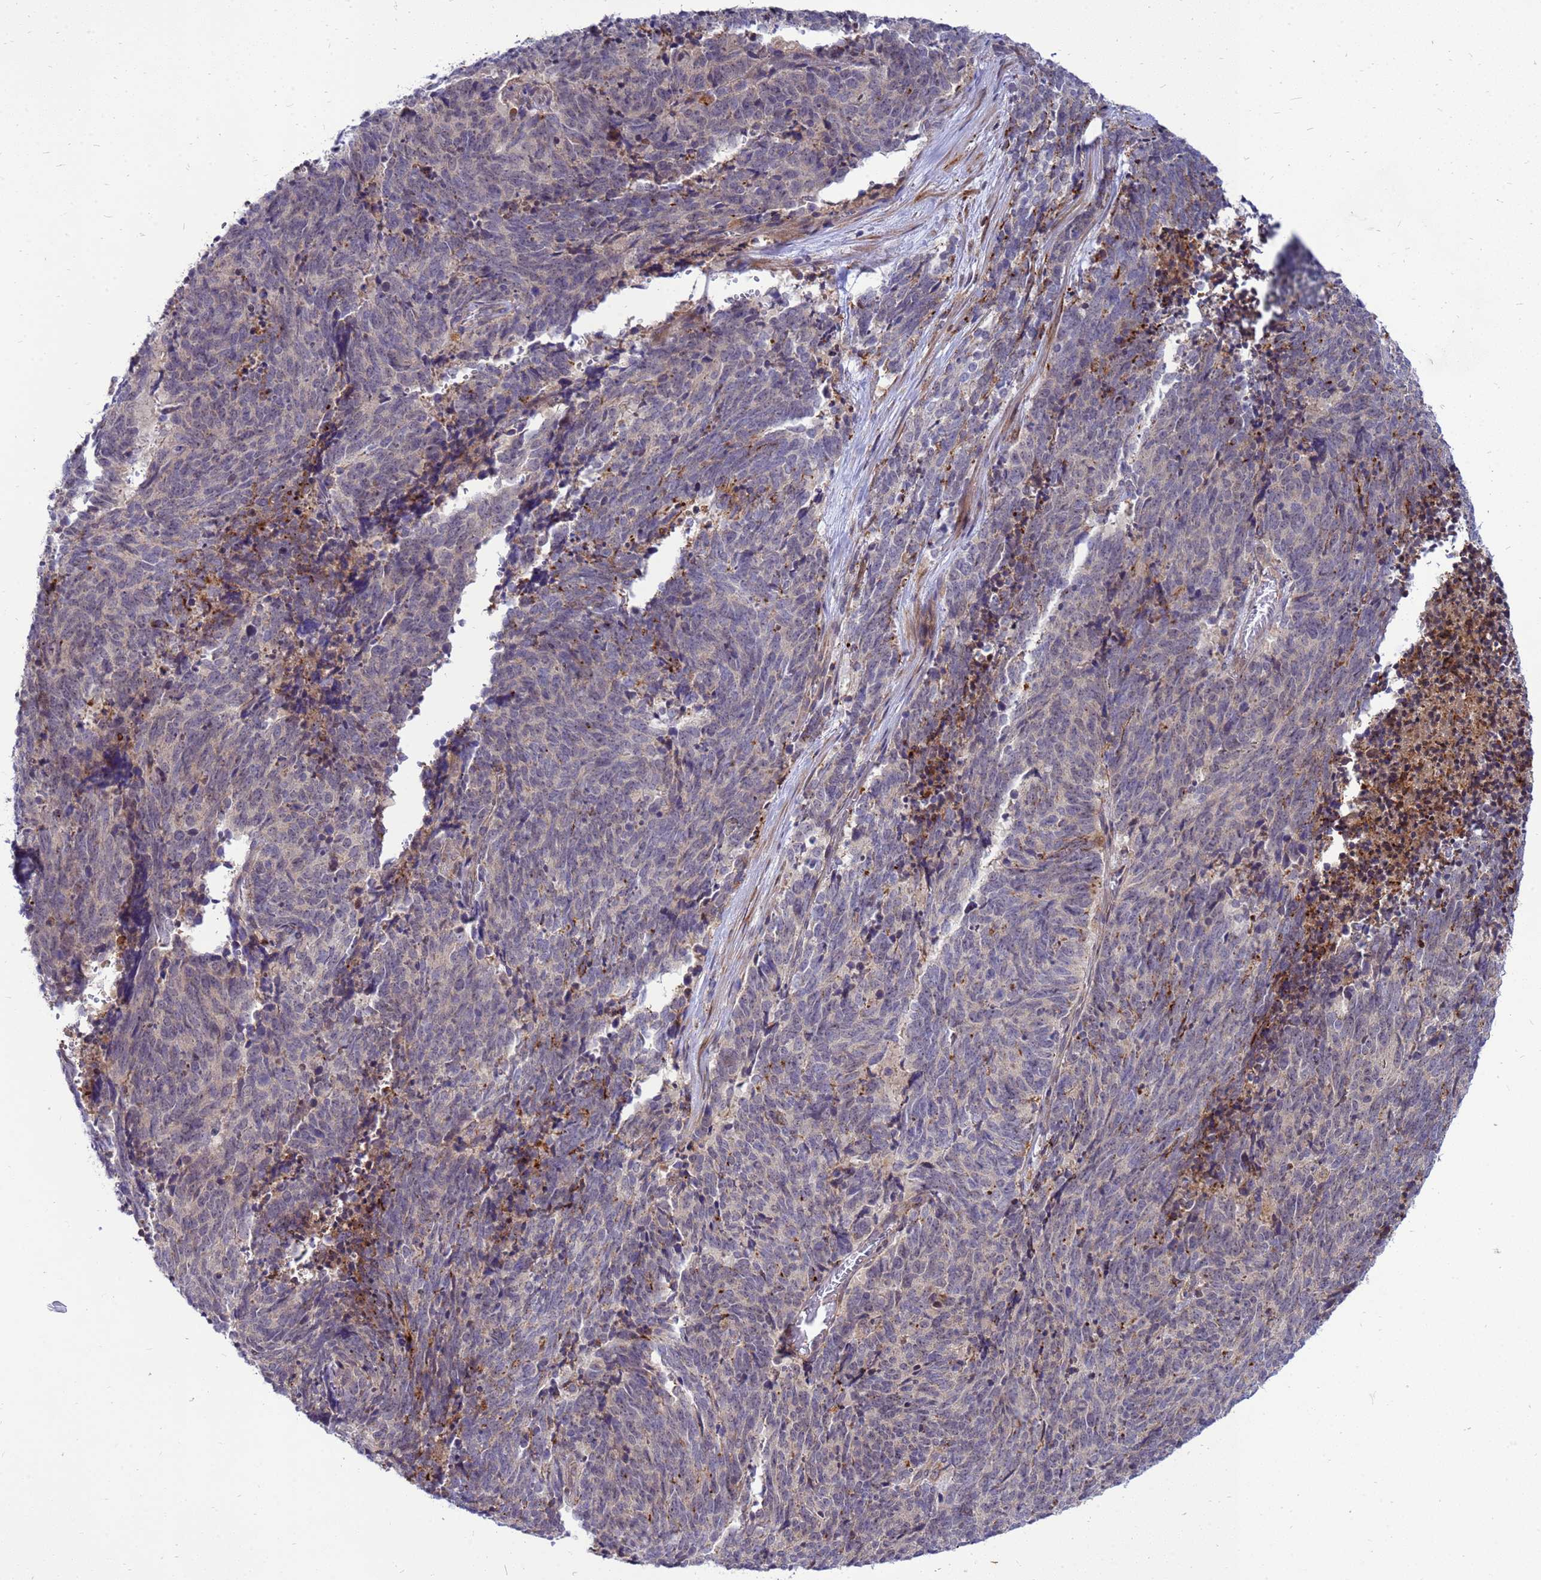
{"staining": {"intensity": "weak", "quantity": "<25%", "location": "cytoplasmic/membranous"}, "tissue": "cervical cancer", "cell_type": "Tumor cells", "image_type": "cancer", "snomed": [{"axis": "morphology", "description": "Squamous cell carcinoma, NOS"}, {"axis": "topography", "description": "Cervix"}], "caption": "Immunohistochemistry of human squamous cell carcinoma (cervical) demonstrates no expression in tumor cells. Nuclei are stained in blue.", "gene": "C12orf43", "patient": {"sex": "female", "age": 29}}